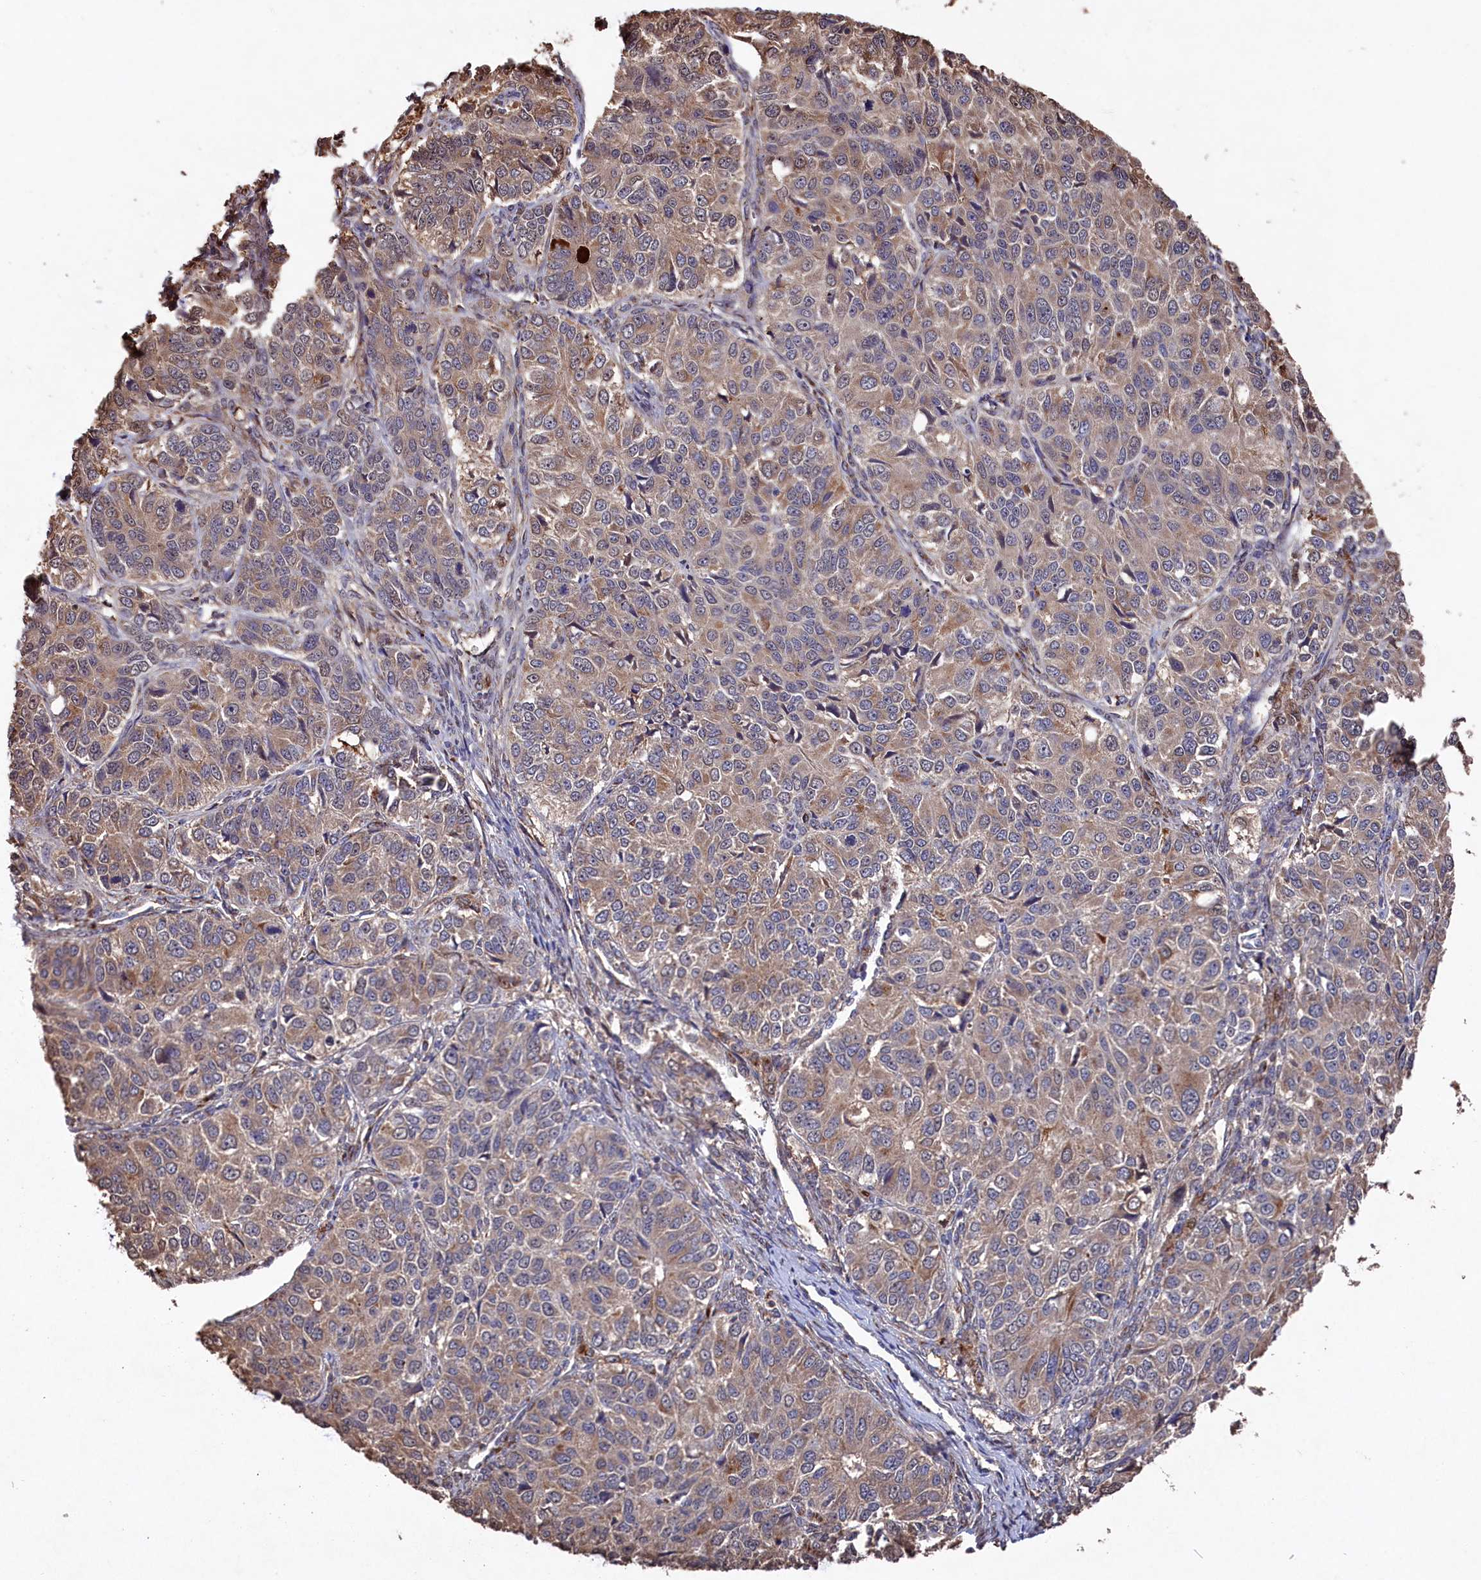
{"staining": {"intensity": "weak", "quantity": "25%-75%", "location": "cytoplasmic/membranous"}, "tissue": "ovarian cancer", "cell_type": "Tumor cells", "image_type": "cancer", "snomed": [{"axis": "morphology", "description": "Carcinoma, endometroid"}, {"axis": "topography", "description": "Ovary"}], "caption": "The micrograph shows immunohistochemical staining of ovarian endometroid carcinoma. There is weak cytoplasmic/membranous expression is seen in approximately 25%-75% of tumor cells.", "gene": "NAA60", "patient": {"sex": "female", "age": 51}}